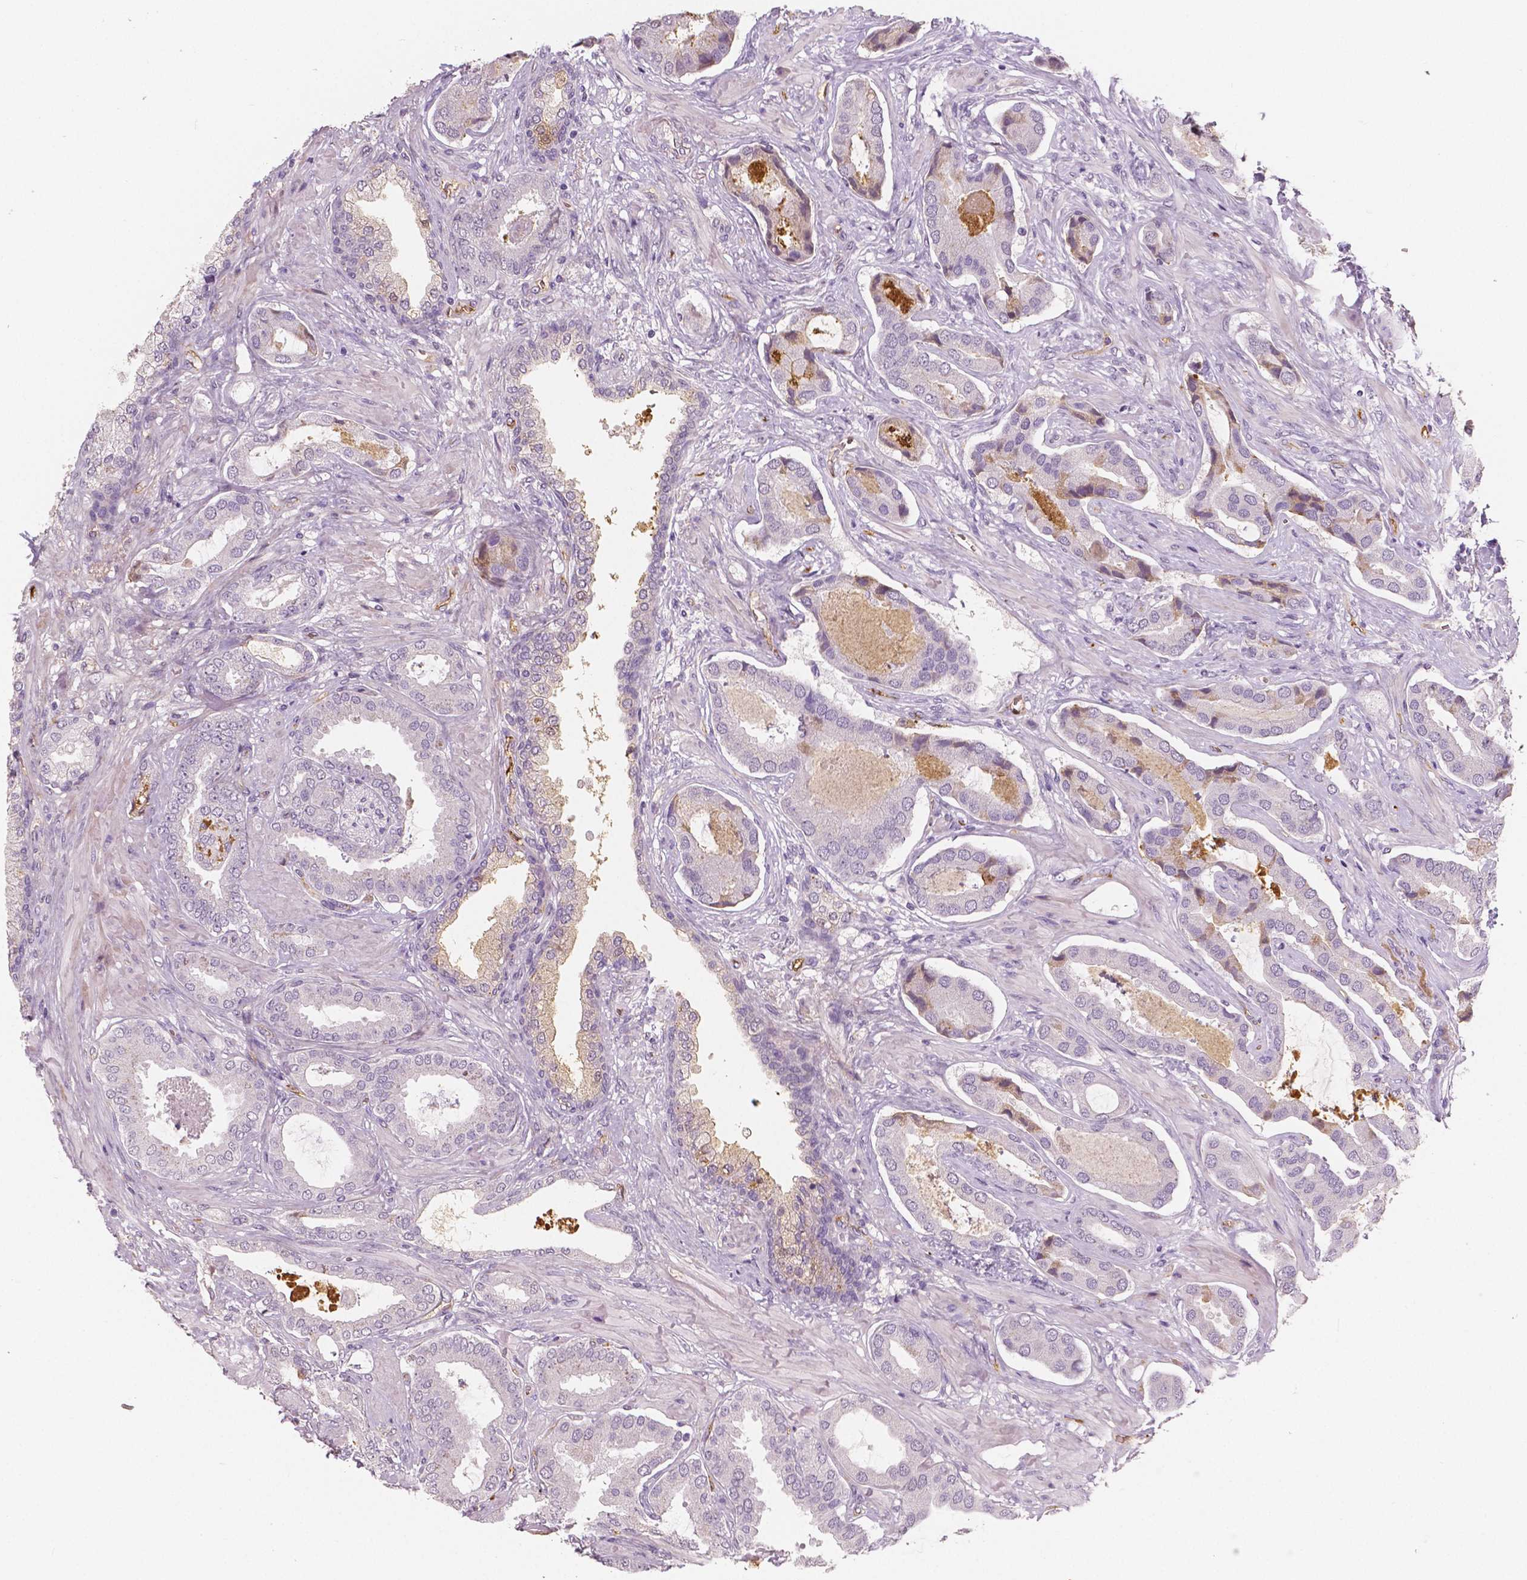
{"staining": {"intensity": "negative", "quantity": "none", "location": "none"}, "tissue": "prostate cancer", "cell_type": "Tumor cells", "image_type": "cancer", "snomed": [{"axis": "morphology", "description": "Adenocarcinoma, NOS"}, {"axis": "topography", "description": "Prostate"}], "caption": "Immunohistochemistry (IHC) micrograph of human prostate cancer (adenocarcinoma) stained for a protein (brown), which shows no positivity in tumor cells.", "gene": "APOA4", "patient": {"sex": "male", "age": 64}}